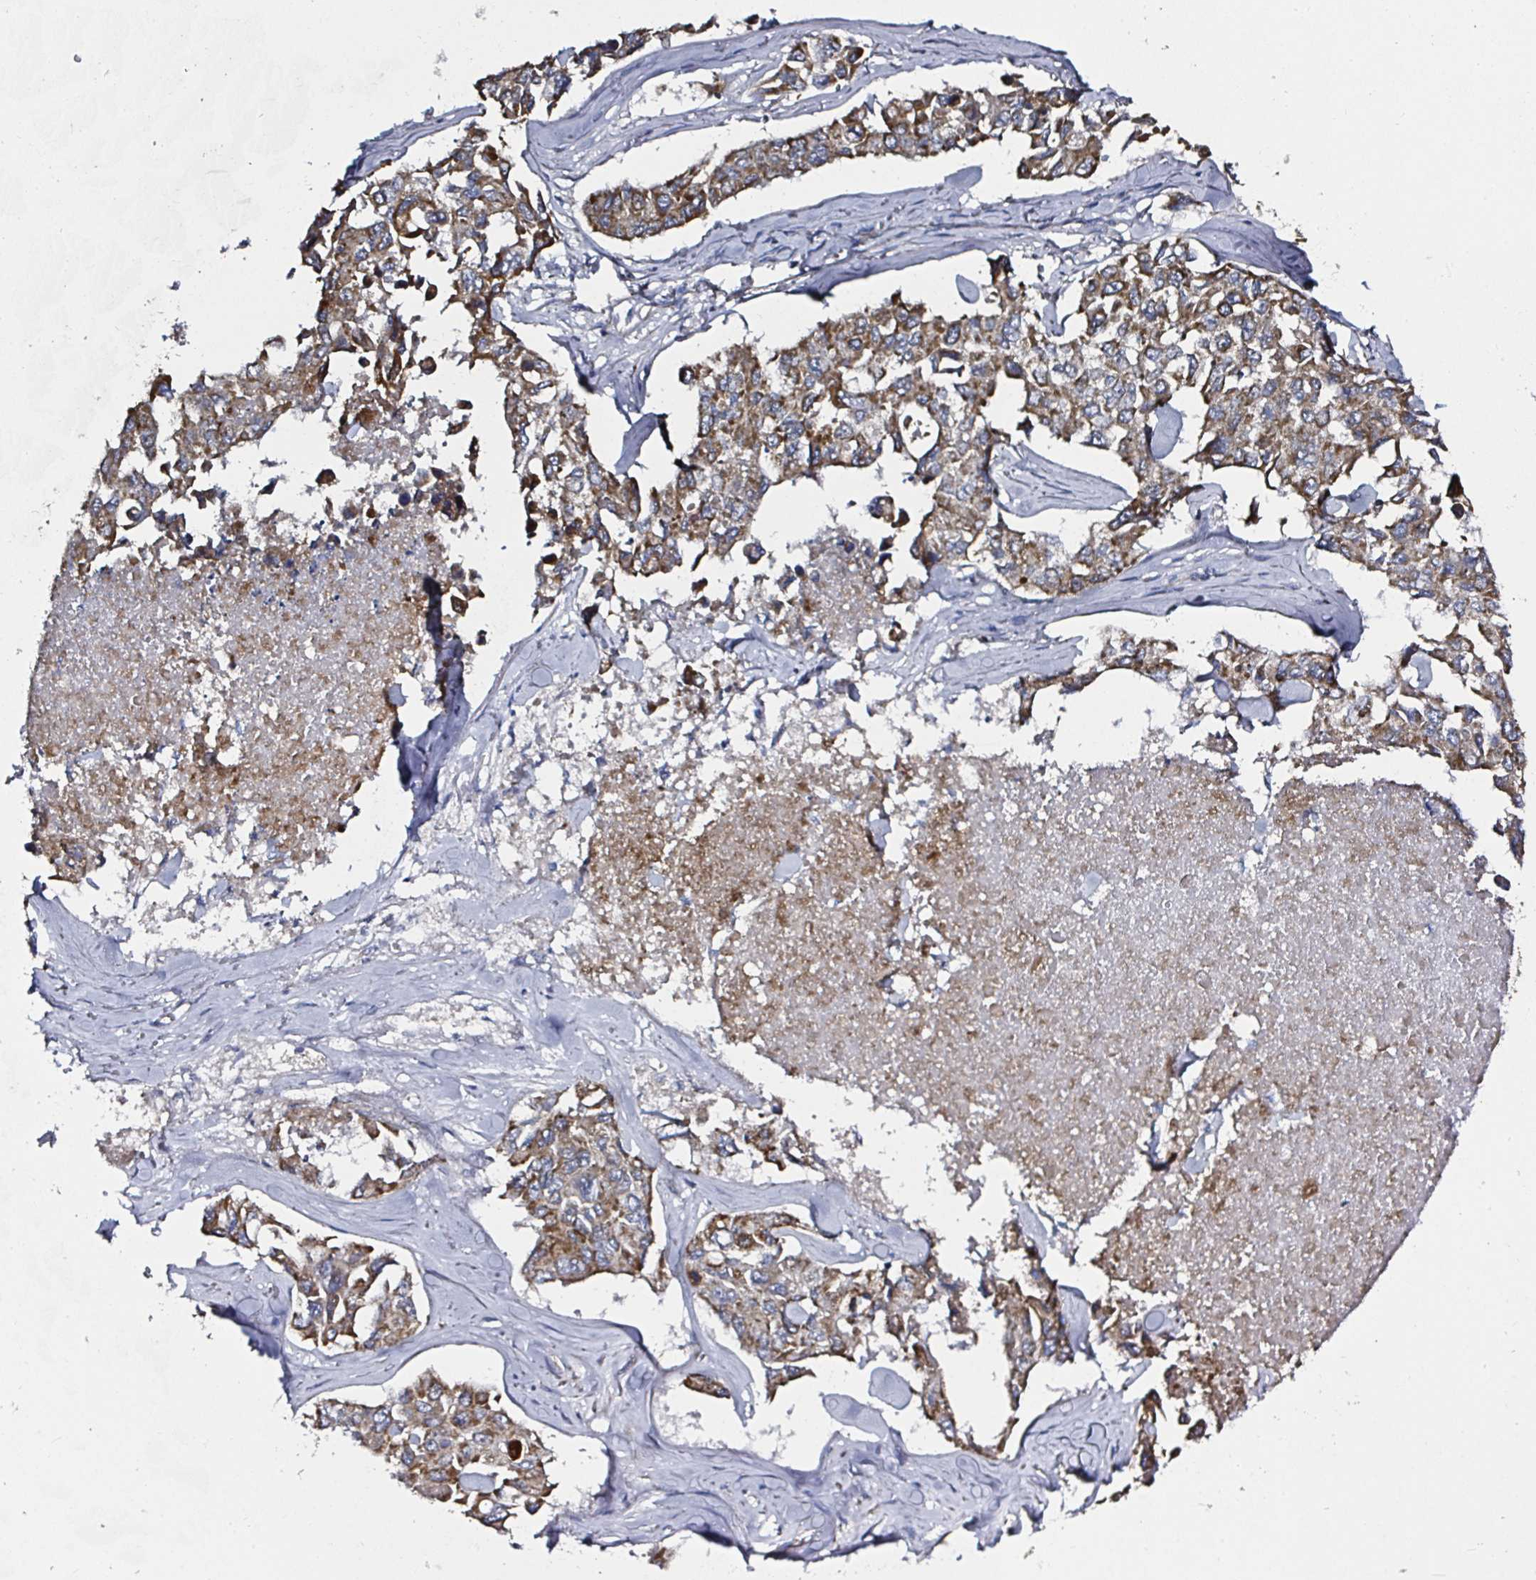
{"staining": {"intensity": "strong", "quantity": ">75%", "location": "cytoplasmic/membranous"}, "tissue": "lung cancer", "cell_type": "Tumor cells", "image_type": "cancer", "snomed": [{"axis": "morphology", "description": "Adenocarcinoma, NOS"}, {"axis": "topography", "description": "Lung"}], "caption": "Strong cytoplasmic/membranous expression for a protein is identified in about >75% of tumor cells of lung adenocarcinoma using IHC.", "gene": "ATAD3B", "patient": {"sex": "male", "age": 64}}